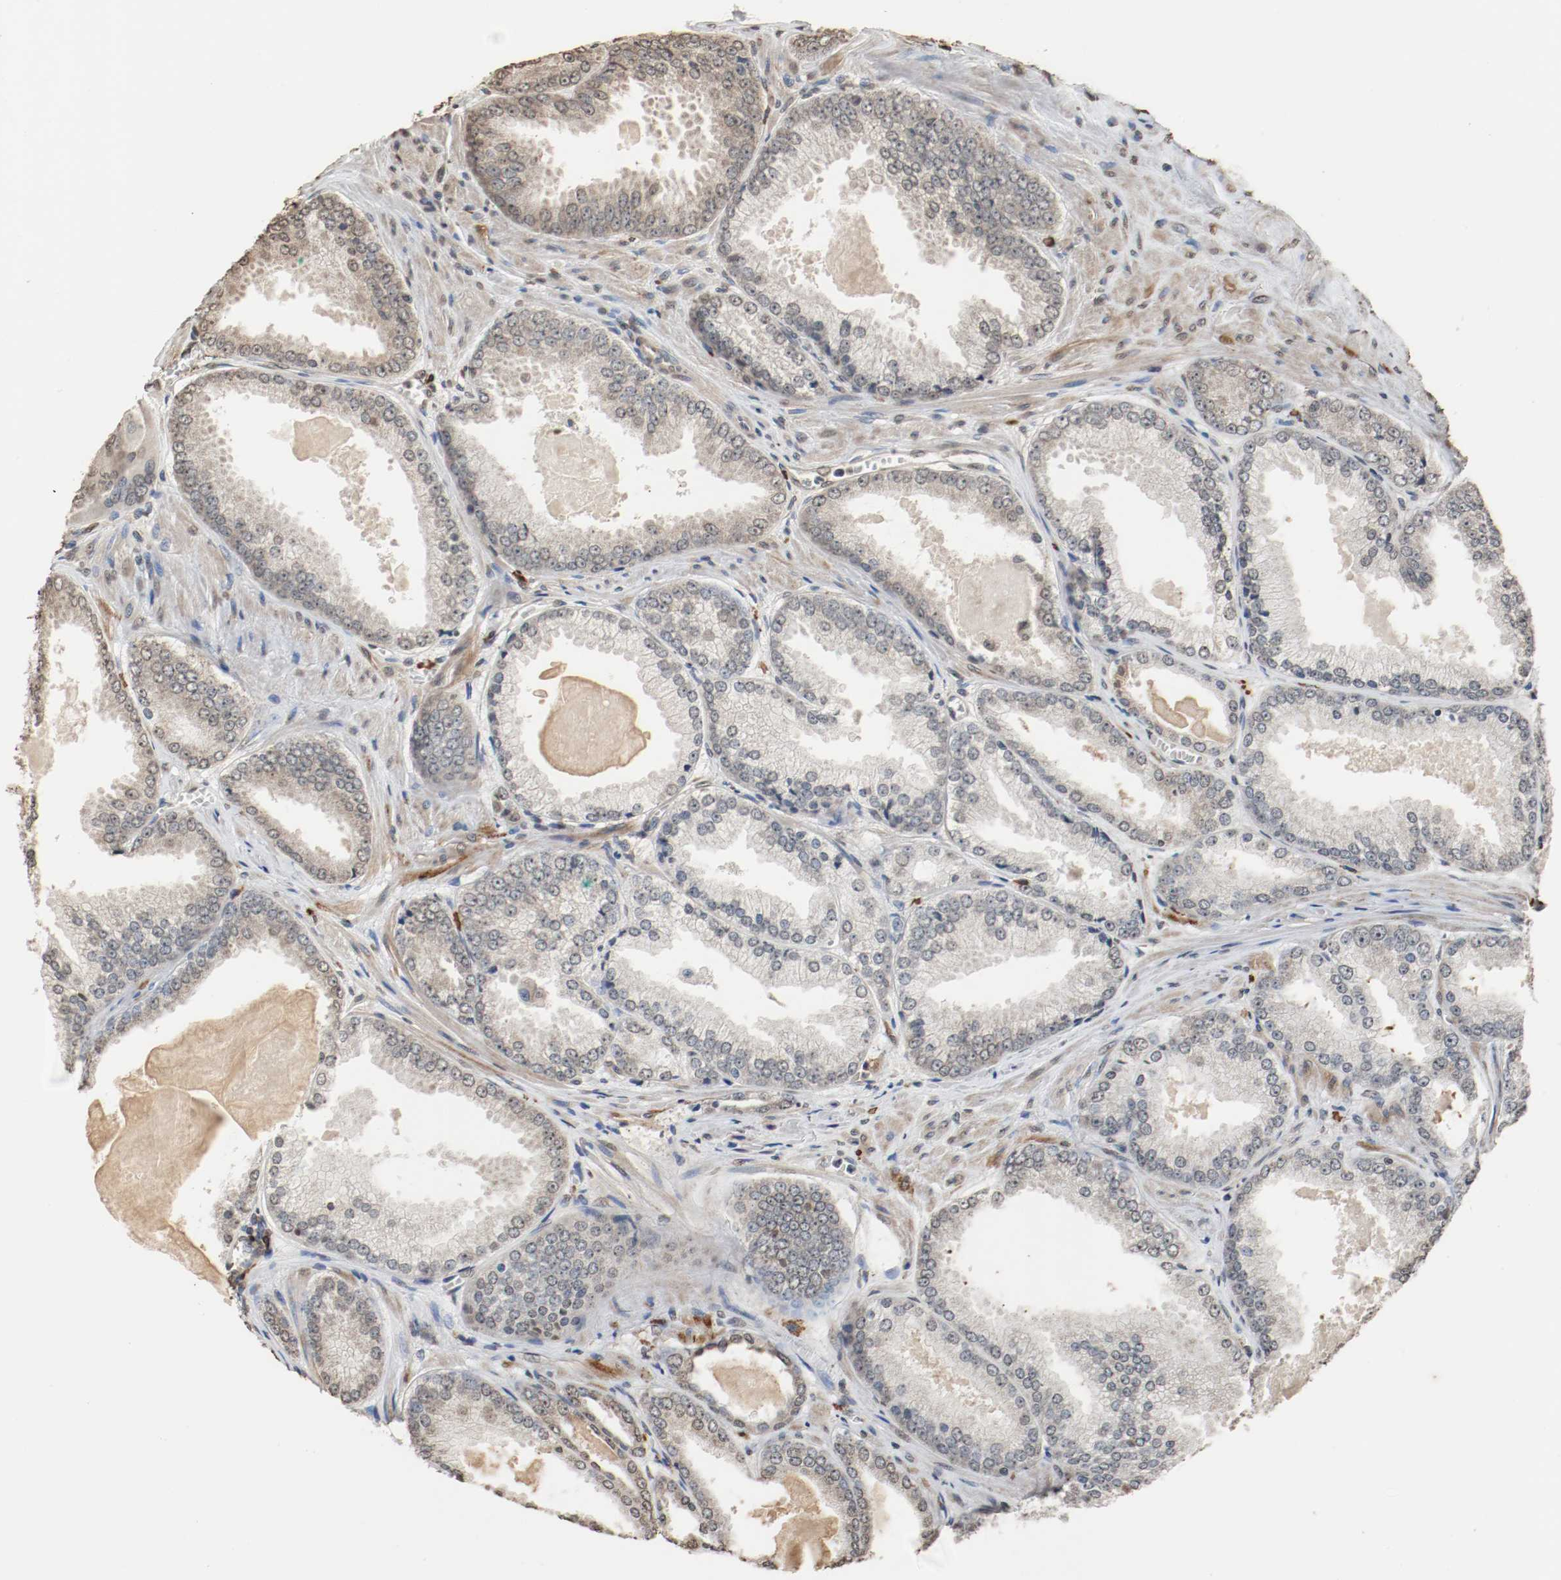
{"staining": {"intensity": "weak", "quantity": "<25%", "location": "cytoplasmic/membranous"}, "tissue": "prostate cancer", "cell_type": "Tumor cells", "image_type": "cancer", "snomed": [{"axis": "morphology", "description": "Adenocarcinoma, High grade"}, {"axis": "topography", "description": "Prostate"}], "caption": "High magnification brightfield microscopy of prostate high-grade adenocarcinoma stained with DAB (3,3'-diaminobenzidine) (brown) and counterstained with hematoxylin (blue): tumor cells show no significant staining.", "gene": "RTN4", "patient": {"sex": "male", "age": 61}}